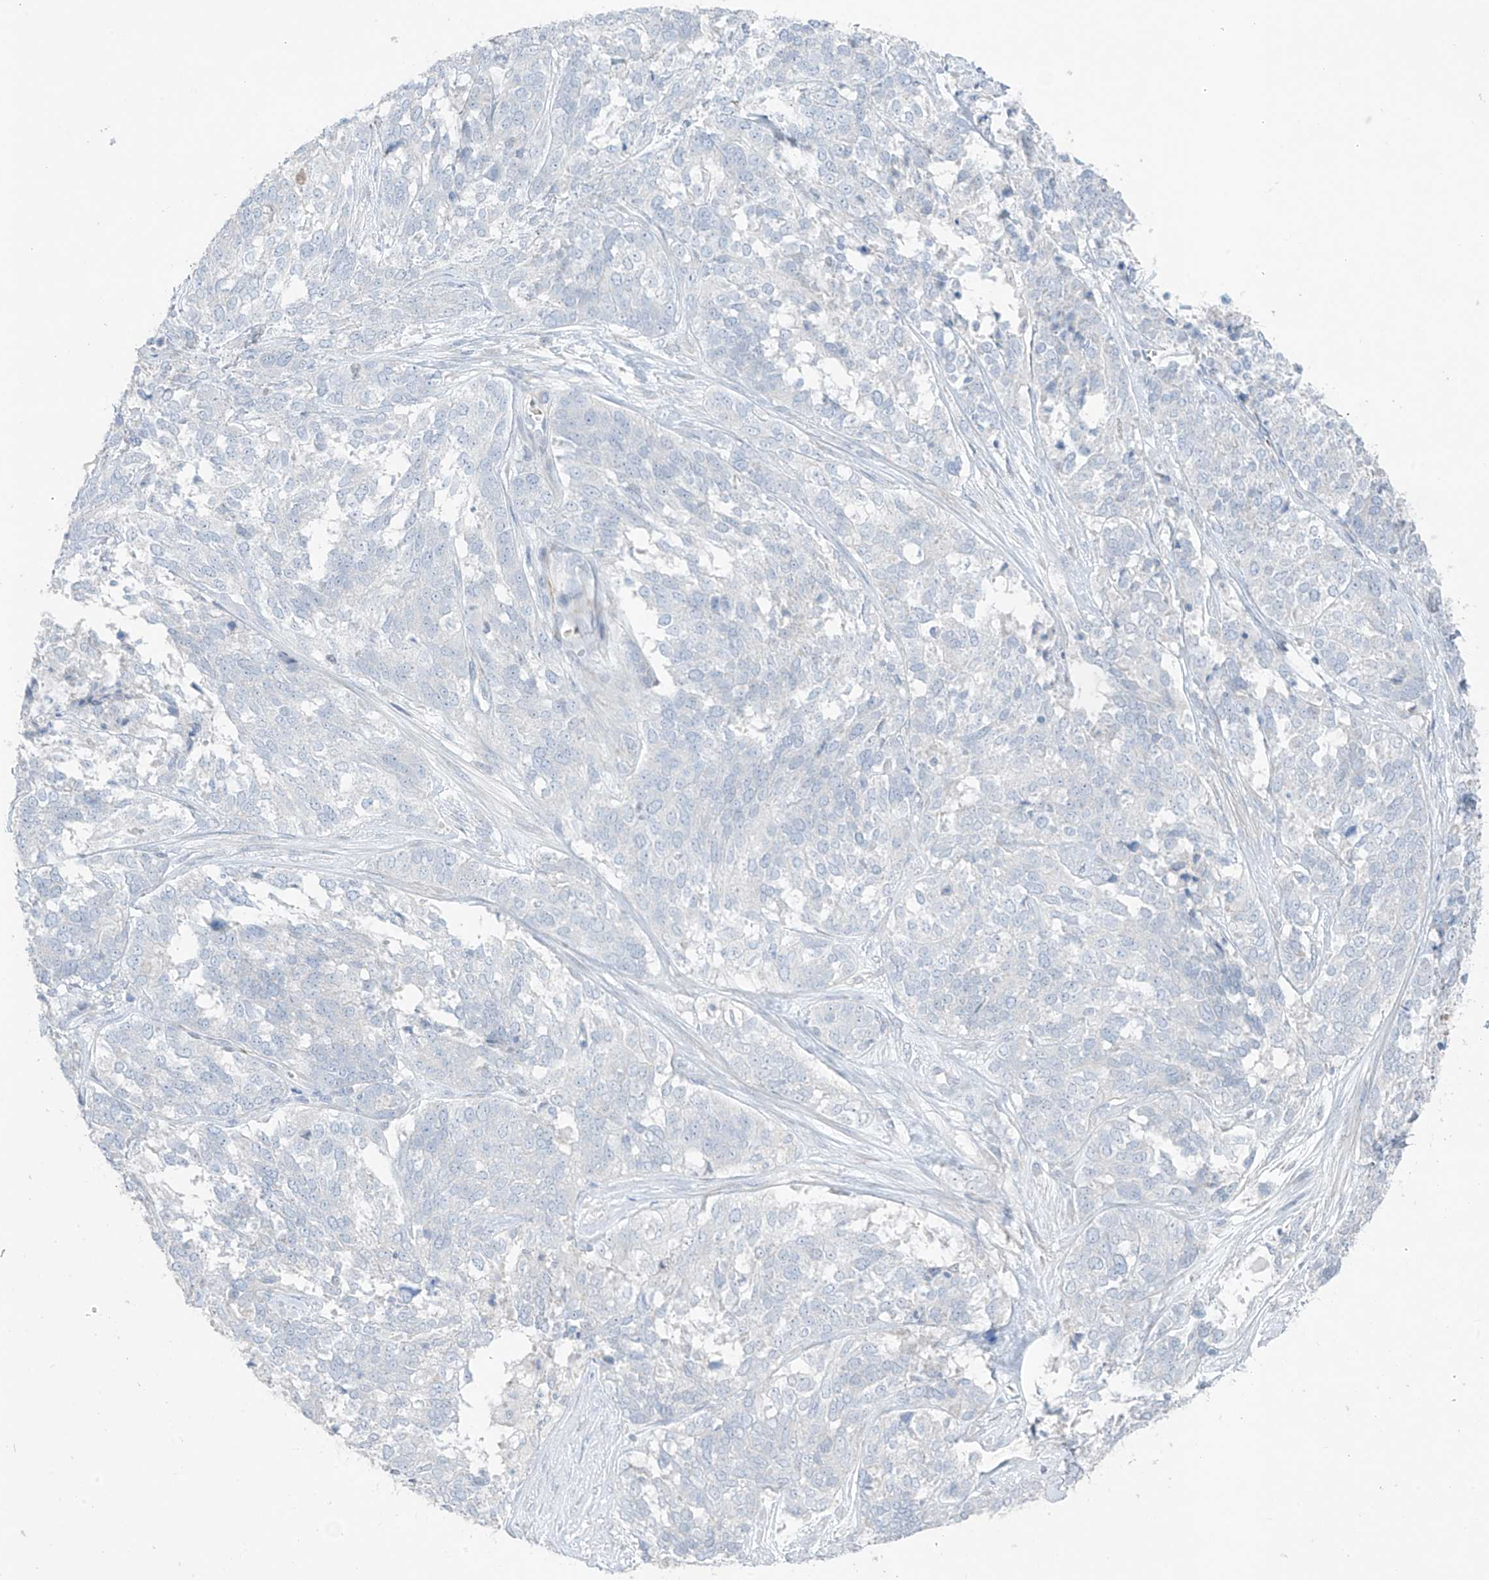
{"staining": {"intensity": "negative", "quantity": "none", "location": "none"}, "tissue": "ovarian cancer", "cell_type": "Tumor cells", "image_type": "cancer", "snomed": [{"axis": "morphology", "description": "Cystadenocarcinoma, serous, NOS"}, {"axis": "topography", "description": "Ovary"}], "caption": "Human serous cystadenocarcinoma (ovarian) stained for a protein using immunohistochemistry (IHC) demonstrates no staining in tumor cells.", "gene": "ASPRV1", "patient": {"sex": "female", "age": 44}}